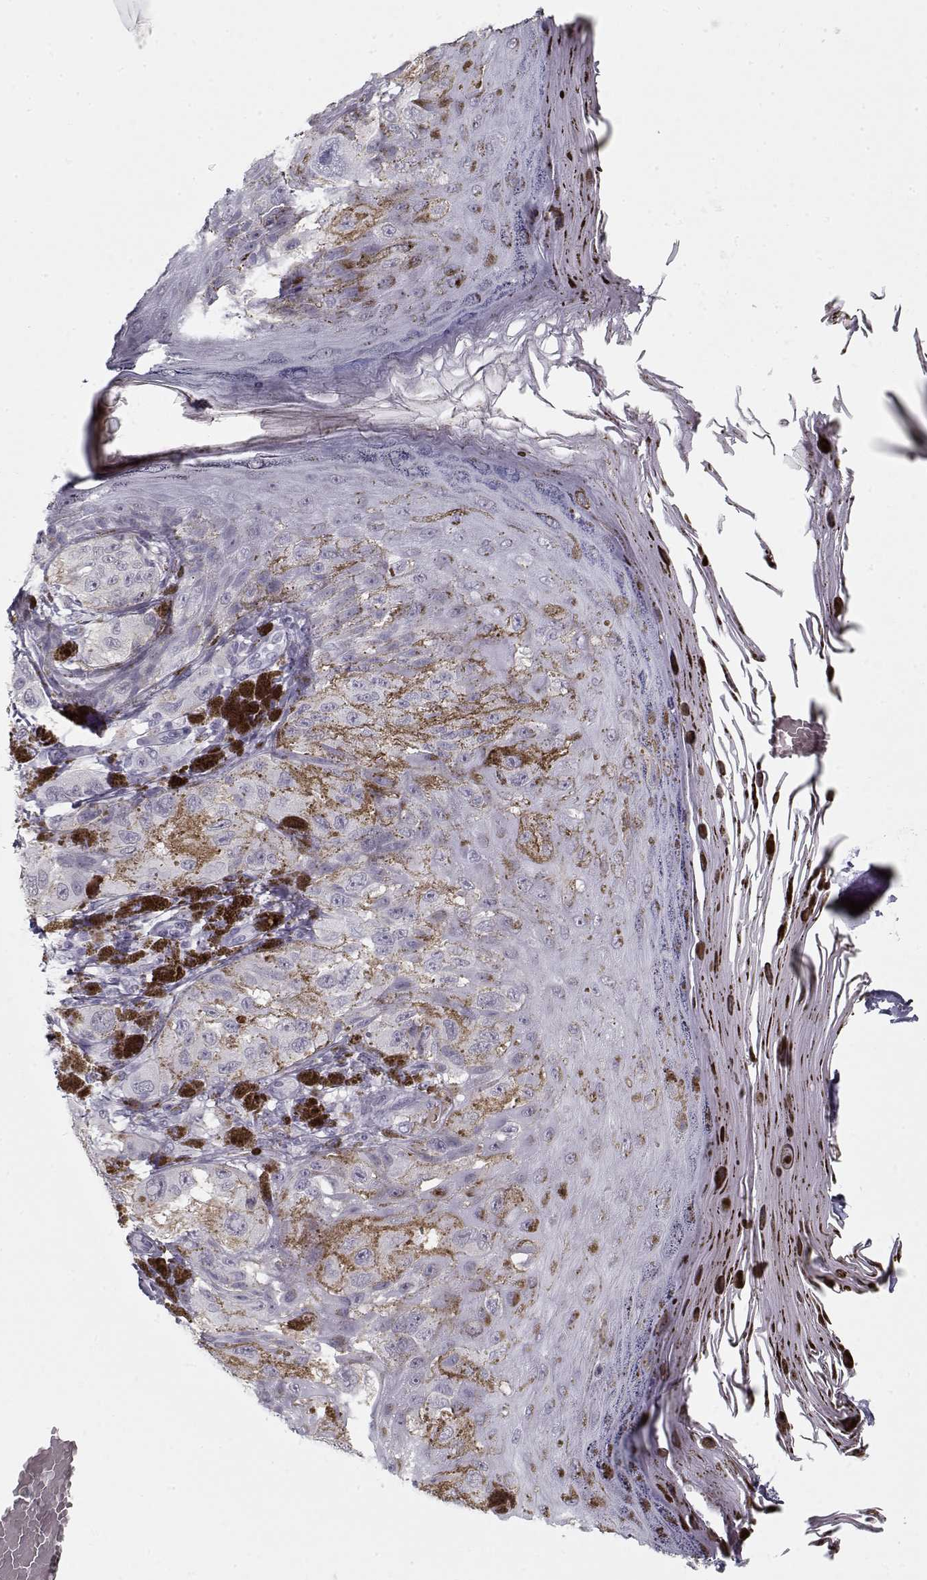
{"staining": {"intensity": "negative", "quantity": "none", "location": "none"}, "tissue": "melanoma", "cell_type": "Tumor cells", "image_type": "cancer", "snomed": [{"axis": "morphology", "description": "Malignant melanoma, NOS"}, {"axis": "topography", "description": "Skin"}], "caption": "This is an IHC image of malignant melanoma. There is no expression in tumor cells.", "gene": "SPACA9", "patient": {"sex": "male", "age": 36}}